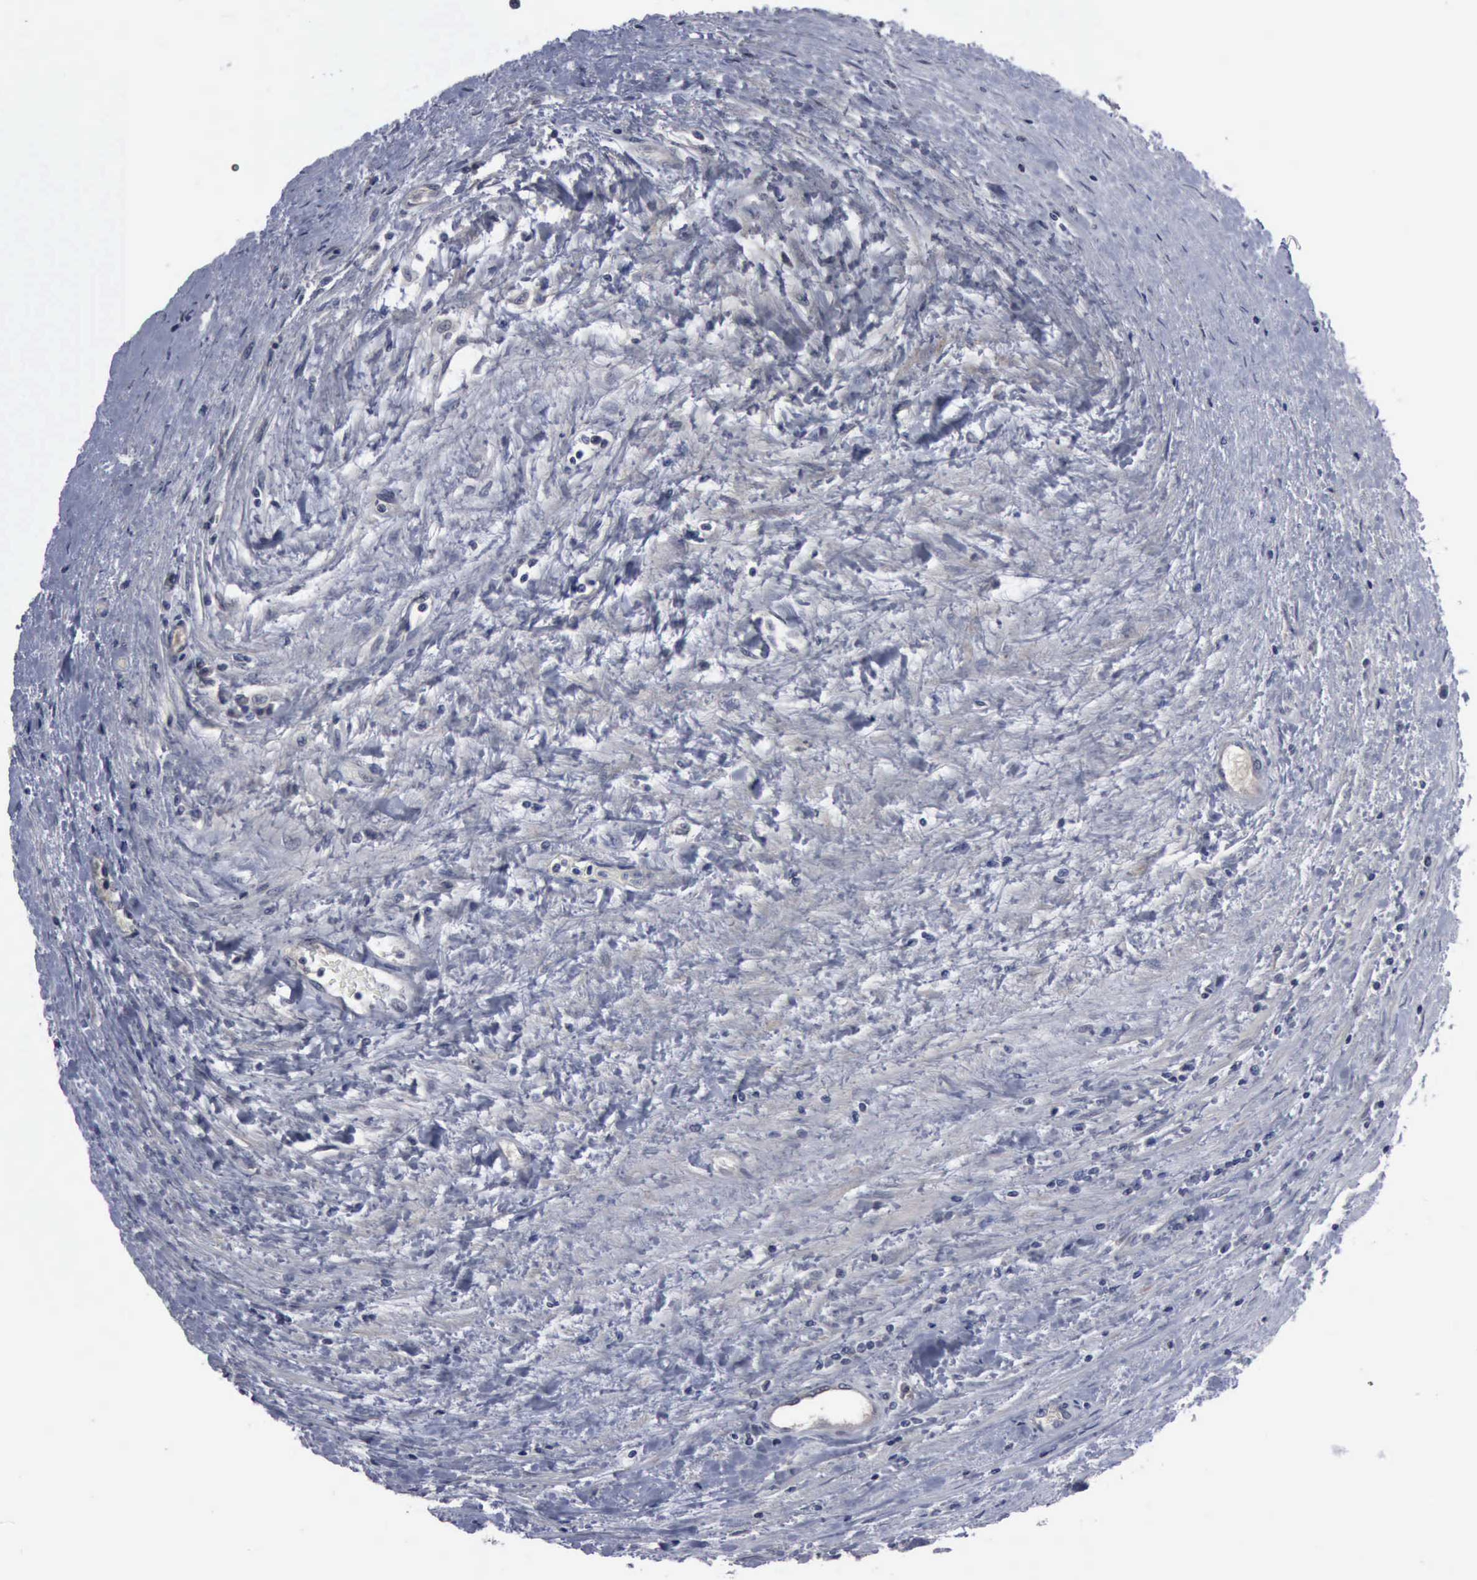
{"staining": {"intensity": "negative", "quantity": "none", "location": "none"}, "tissue": "testis cancer", "cell_type": "Tumor cells", "image_type": "cancer", "snomed": [{"axis": "morphology", "description": "Seminoma, NOS"}, {"axis": "topography", "description": "Testis"}], "caption": "Immunohistochemistry of human testis cancer displays no expression in tumor cells. Nuclei are stained in blue.", "gene": "MYO18B", "patient": {"sex": "male", "age": 43}}